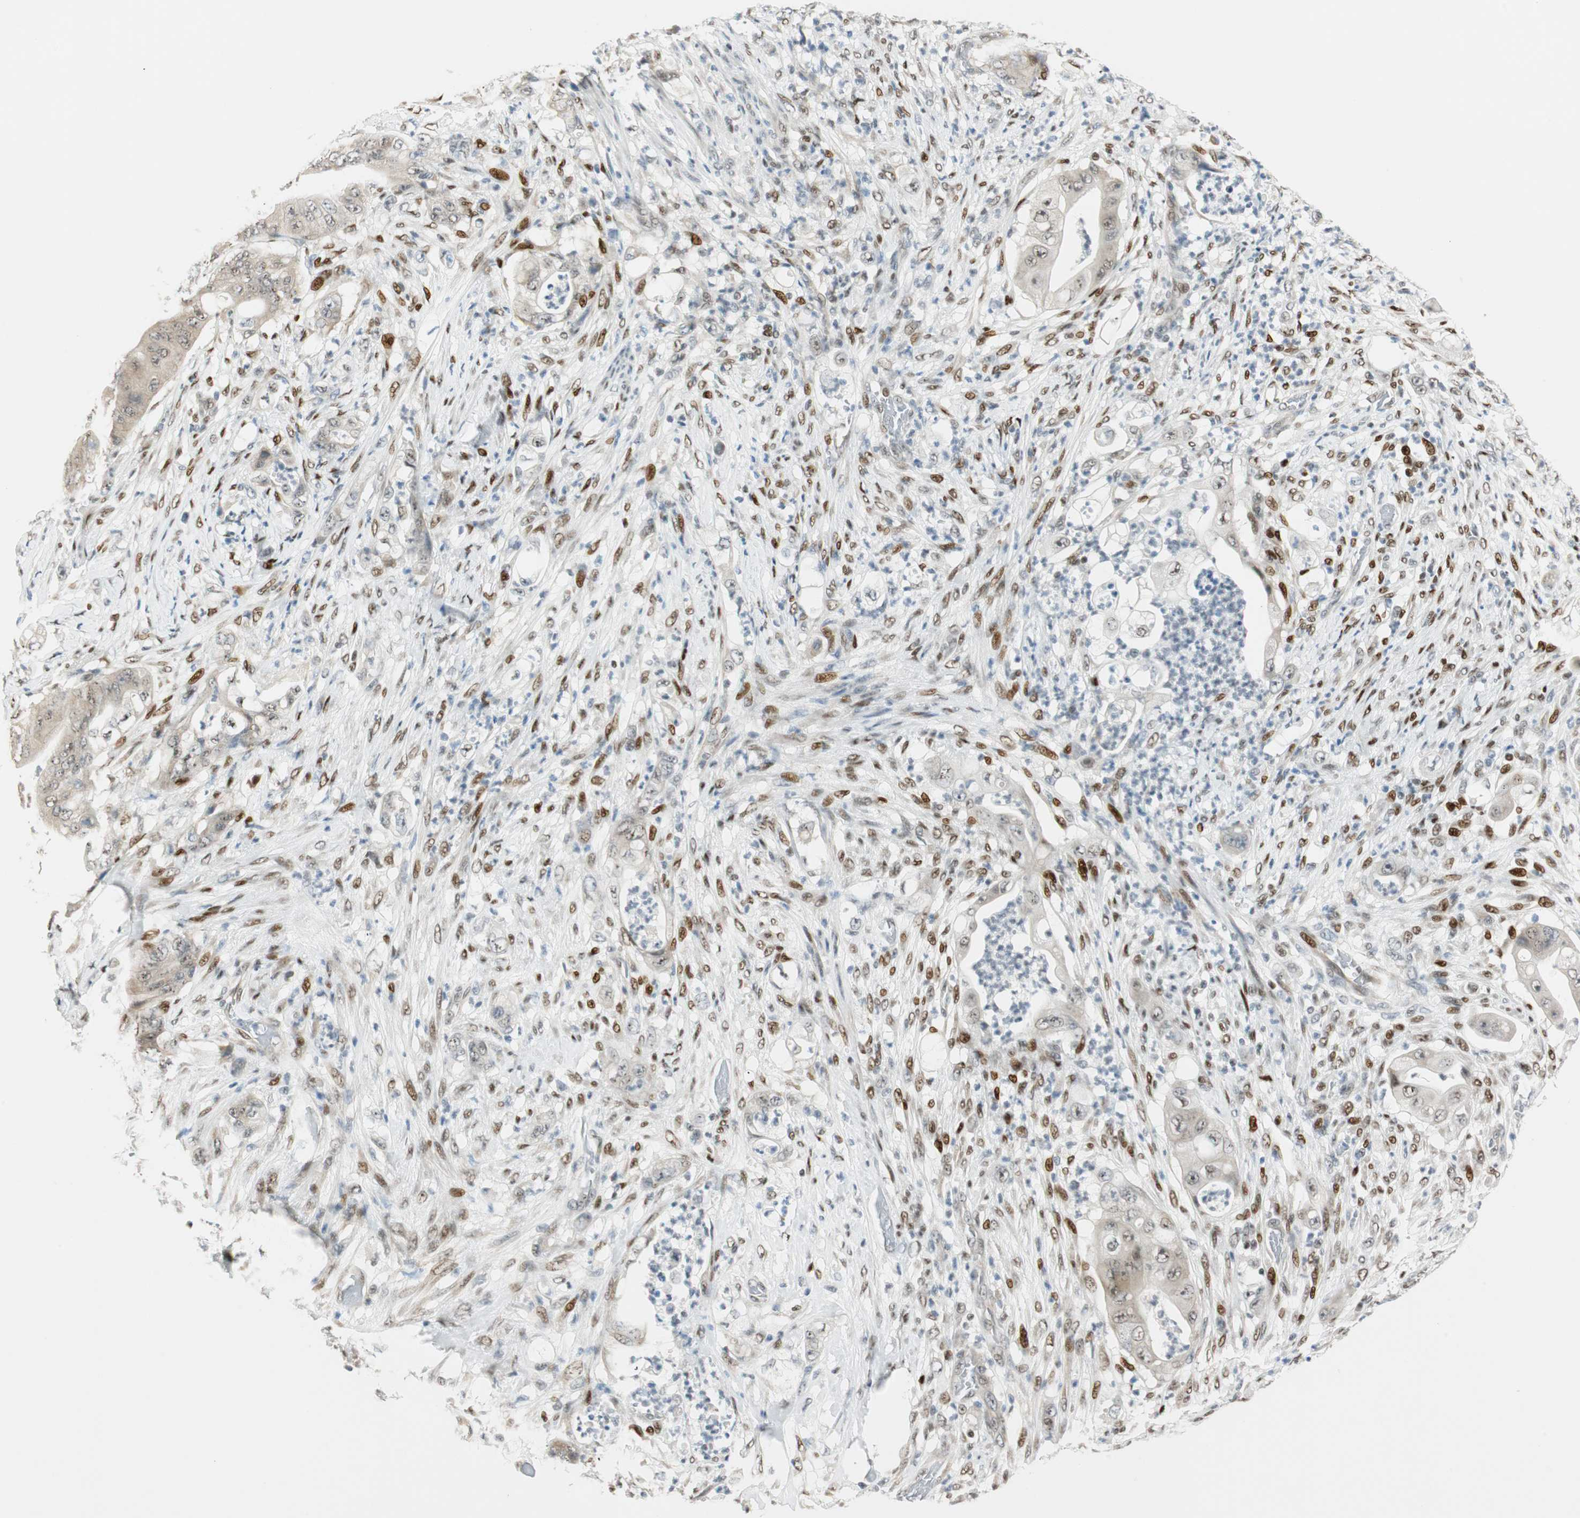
{"staining": {"intensity": "moderate", "quantity": ">75%", "location": "nuclear"}, "tissue": "stomach cancer", "cell_type": "Tumor cells", "image_type": "cancer", "snomed": [{"axis": "morphology", "description": "Adenocarcinoma, NOS"}, {"axis": "topography", "description": "Stomach"}], "caption": "Brown immunohistochemical staining in stomach cancer (adenocarcinoma) reveals moderate nuclear staining in about >75% of tumor cells.", "gene": "MSX2", "patient": {"sex": "female", "age": 73}}